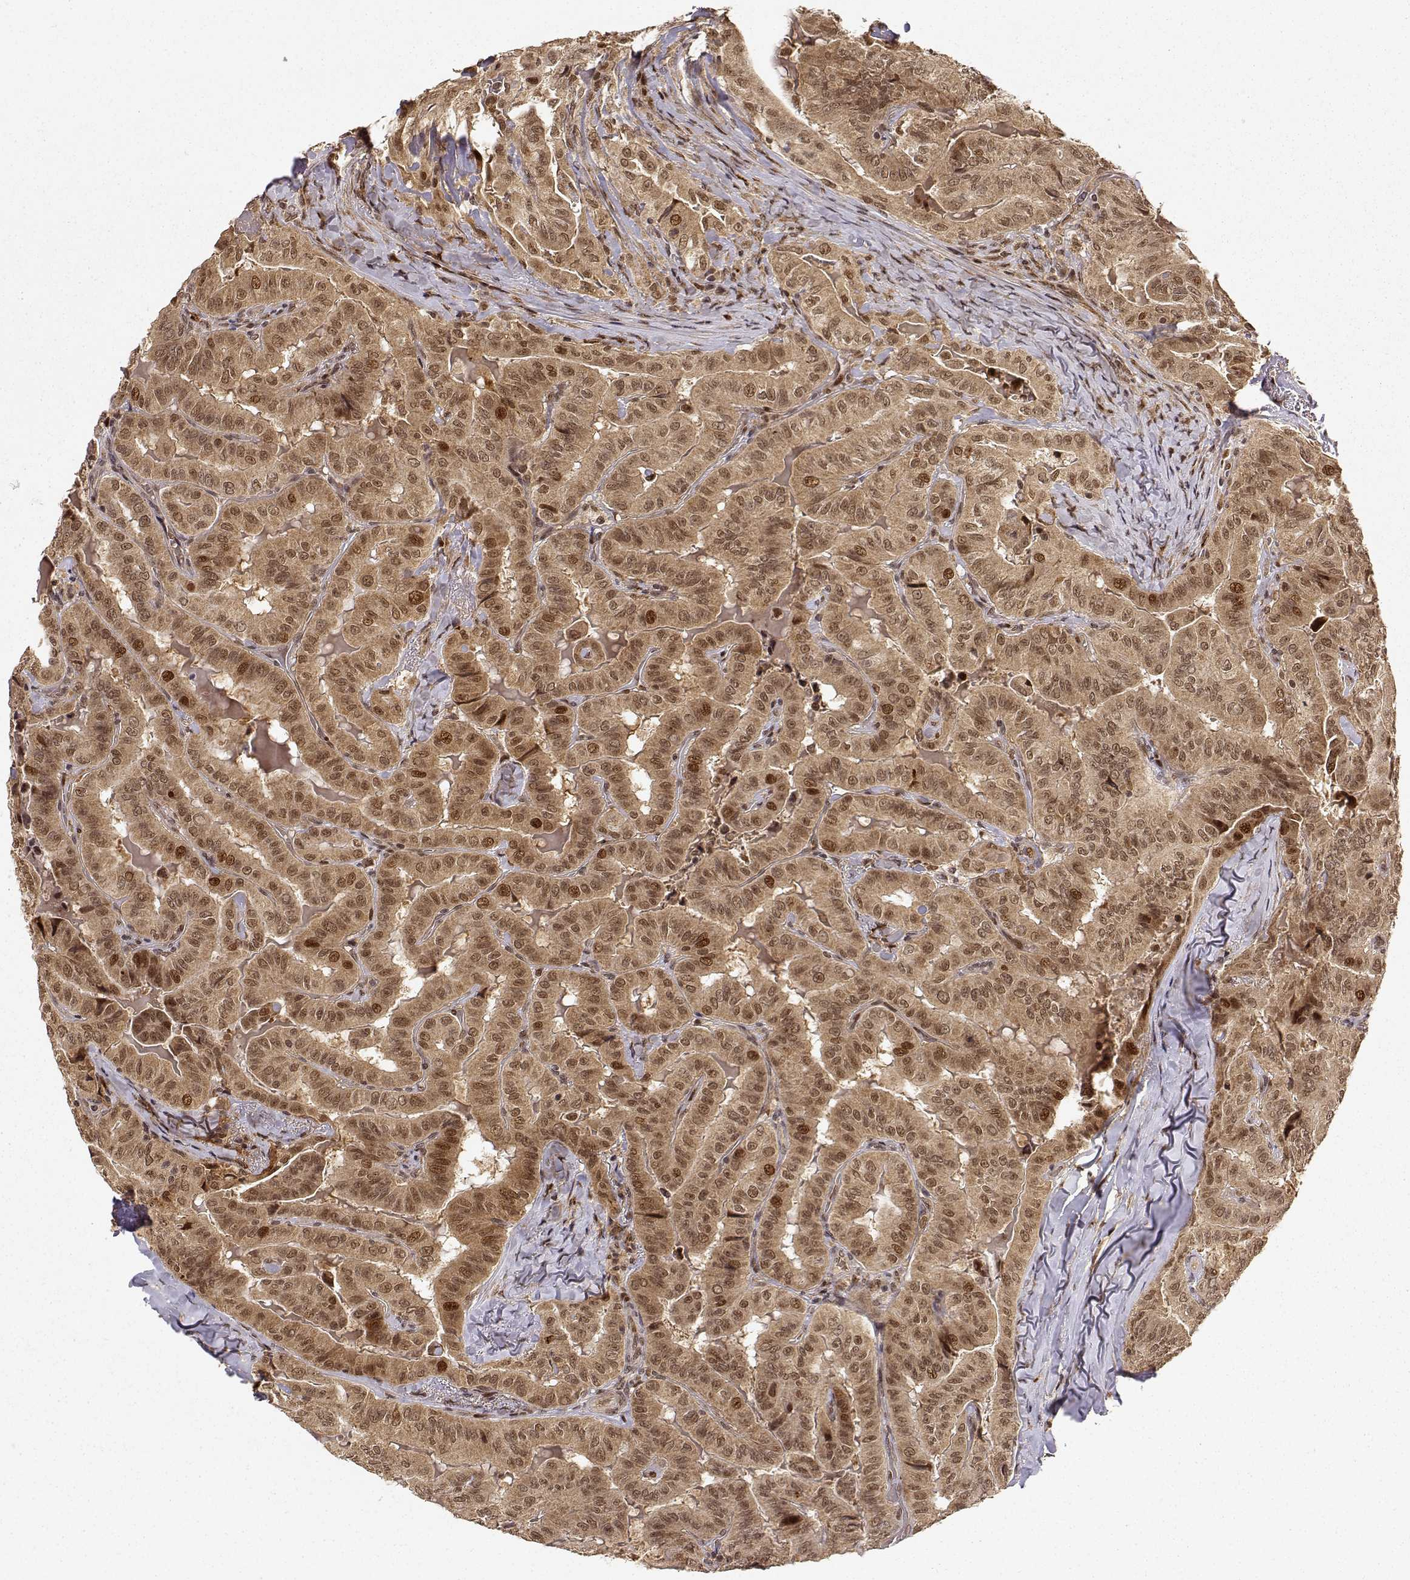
{"staining": {"intensity": "moderate", "quantity": ">75%", "location": "cytoplasmic/membranous,nuclear"}, "tissue": "thyroid cancer", "cell_type": "Tumor cells", "image_type": "cancer", "snomed": [{"axis": "morphology", "description": "Papillary adenocarcinoma, NOS"}, {"axis": "topography", "description": "Thyroid gland"}], "caption": "Immunohistochemistry (IHC) micrograph of thyroid cancer stained for a protein (brown), which shows medium levels of moderate cytoplasmic/membranous and nuclear staining in approximately >75% of tumor cells.", "gene": "MAEA", "patient": {"sex": "female", "age": 68}}